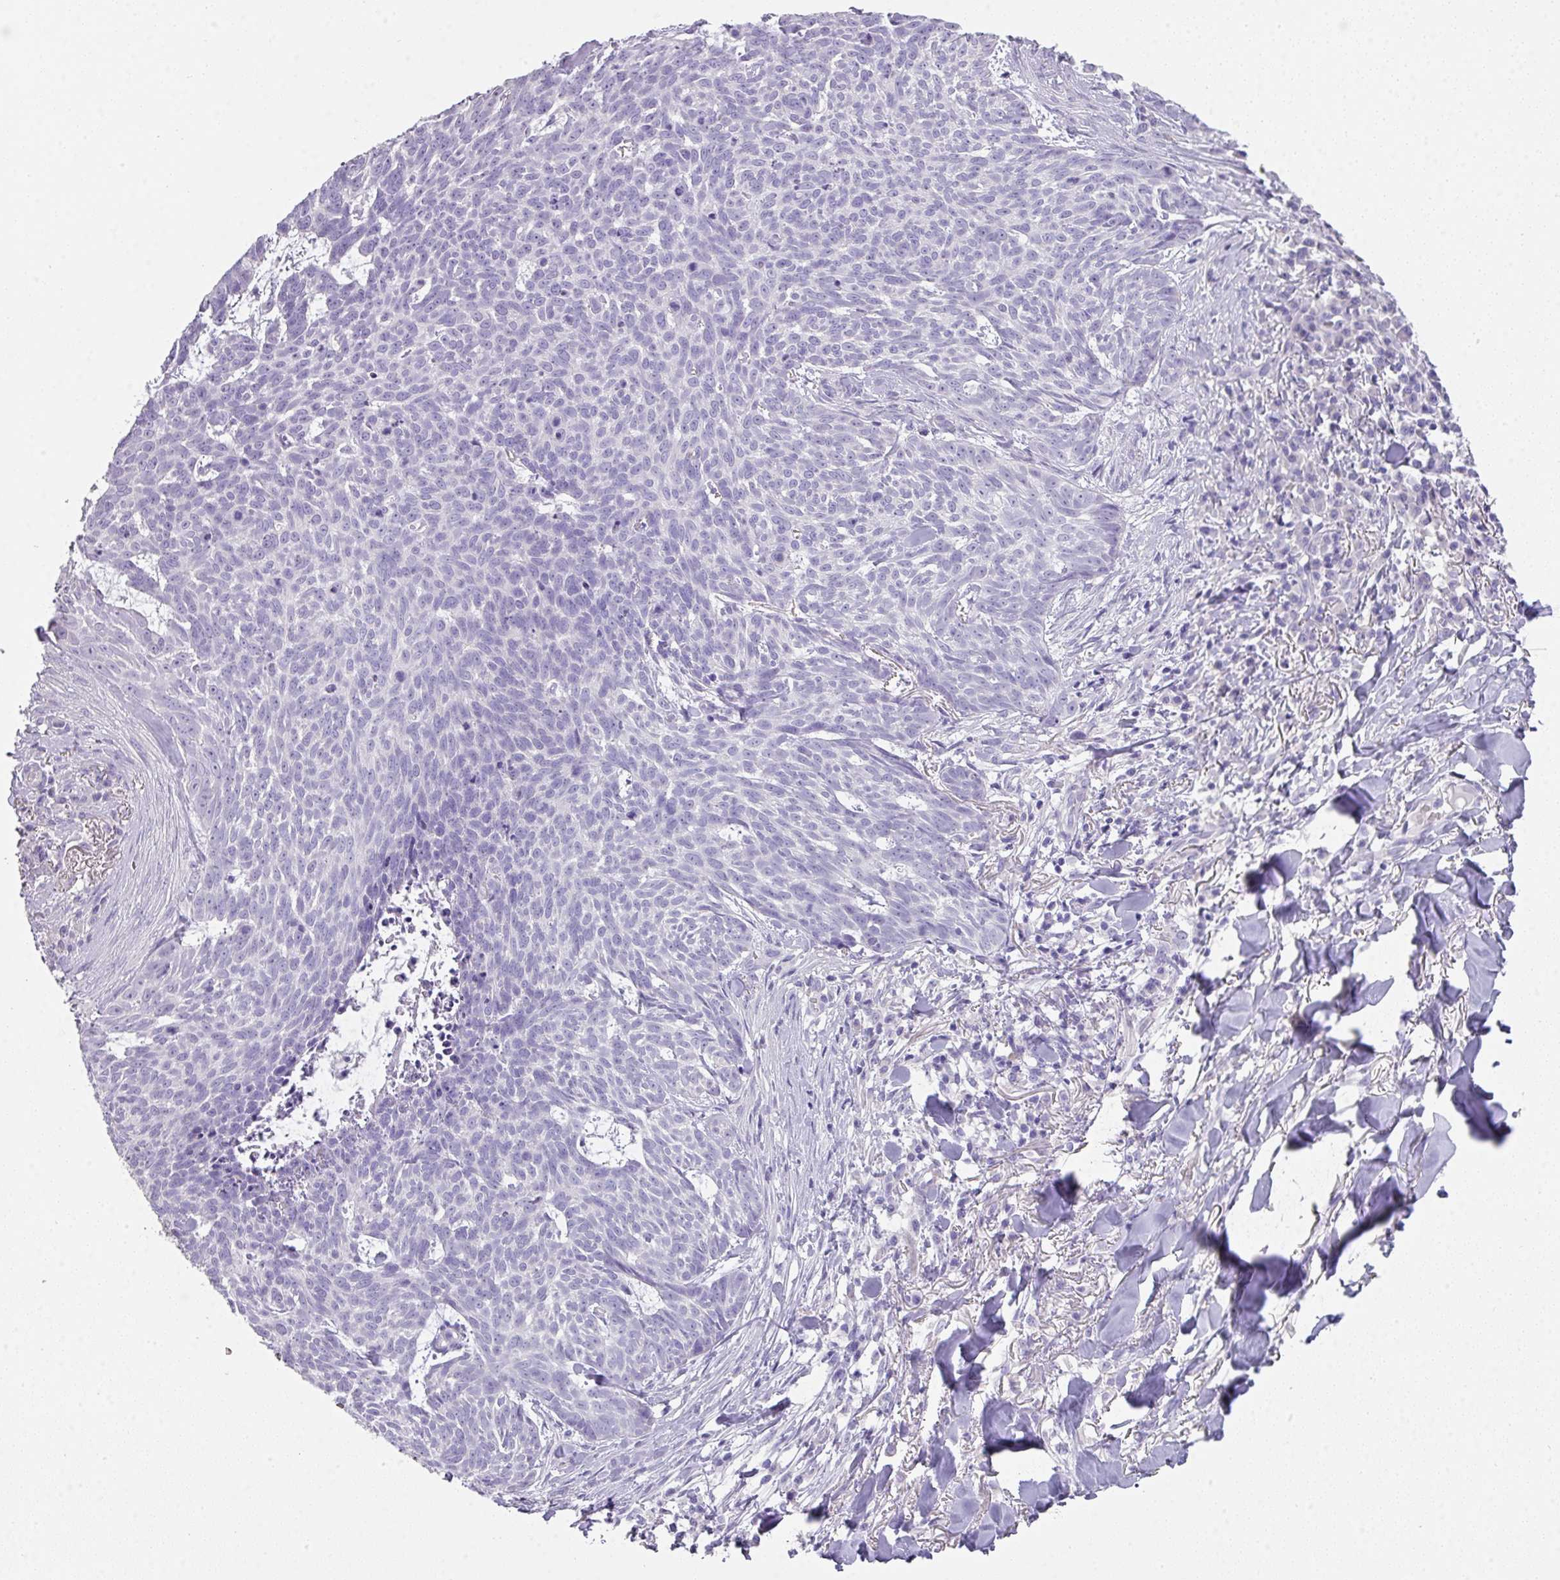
{"staining": {"intensity": "negative", "quantity": "none", "location": "none"}, "tissue": "skin cancer", "cell_type": "Tumor cells", "image_type": "cancer", "snomed": [{"axis": "morphology", "description": "Basal cell carcinoma"}, {"axis": "topography", "description": "Skin"}], "caption": "This is an IHC histopathology image of basal cell carcinoma (skin). There is no staining in tumor cells.", "gene": "GLI4", "patient": {"sex": "female", "age": 93}}